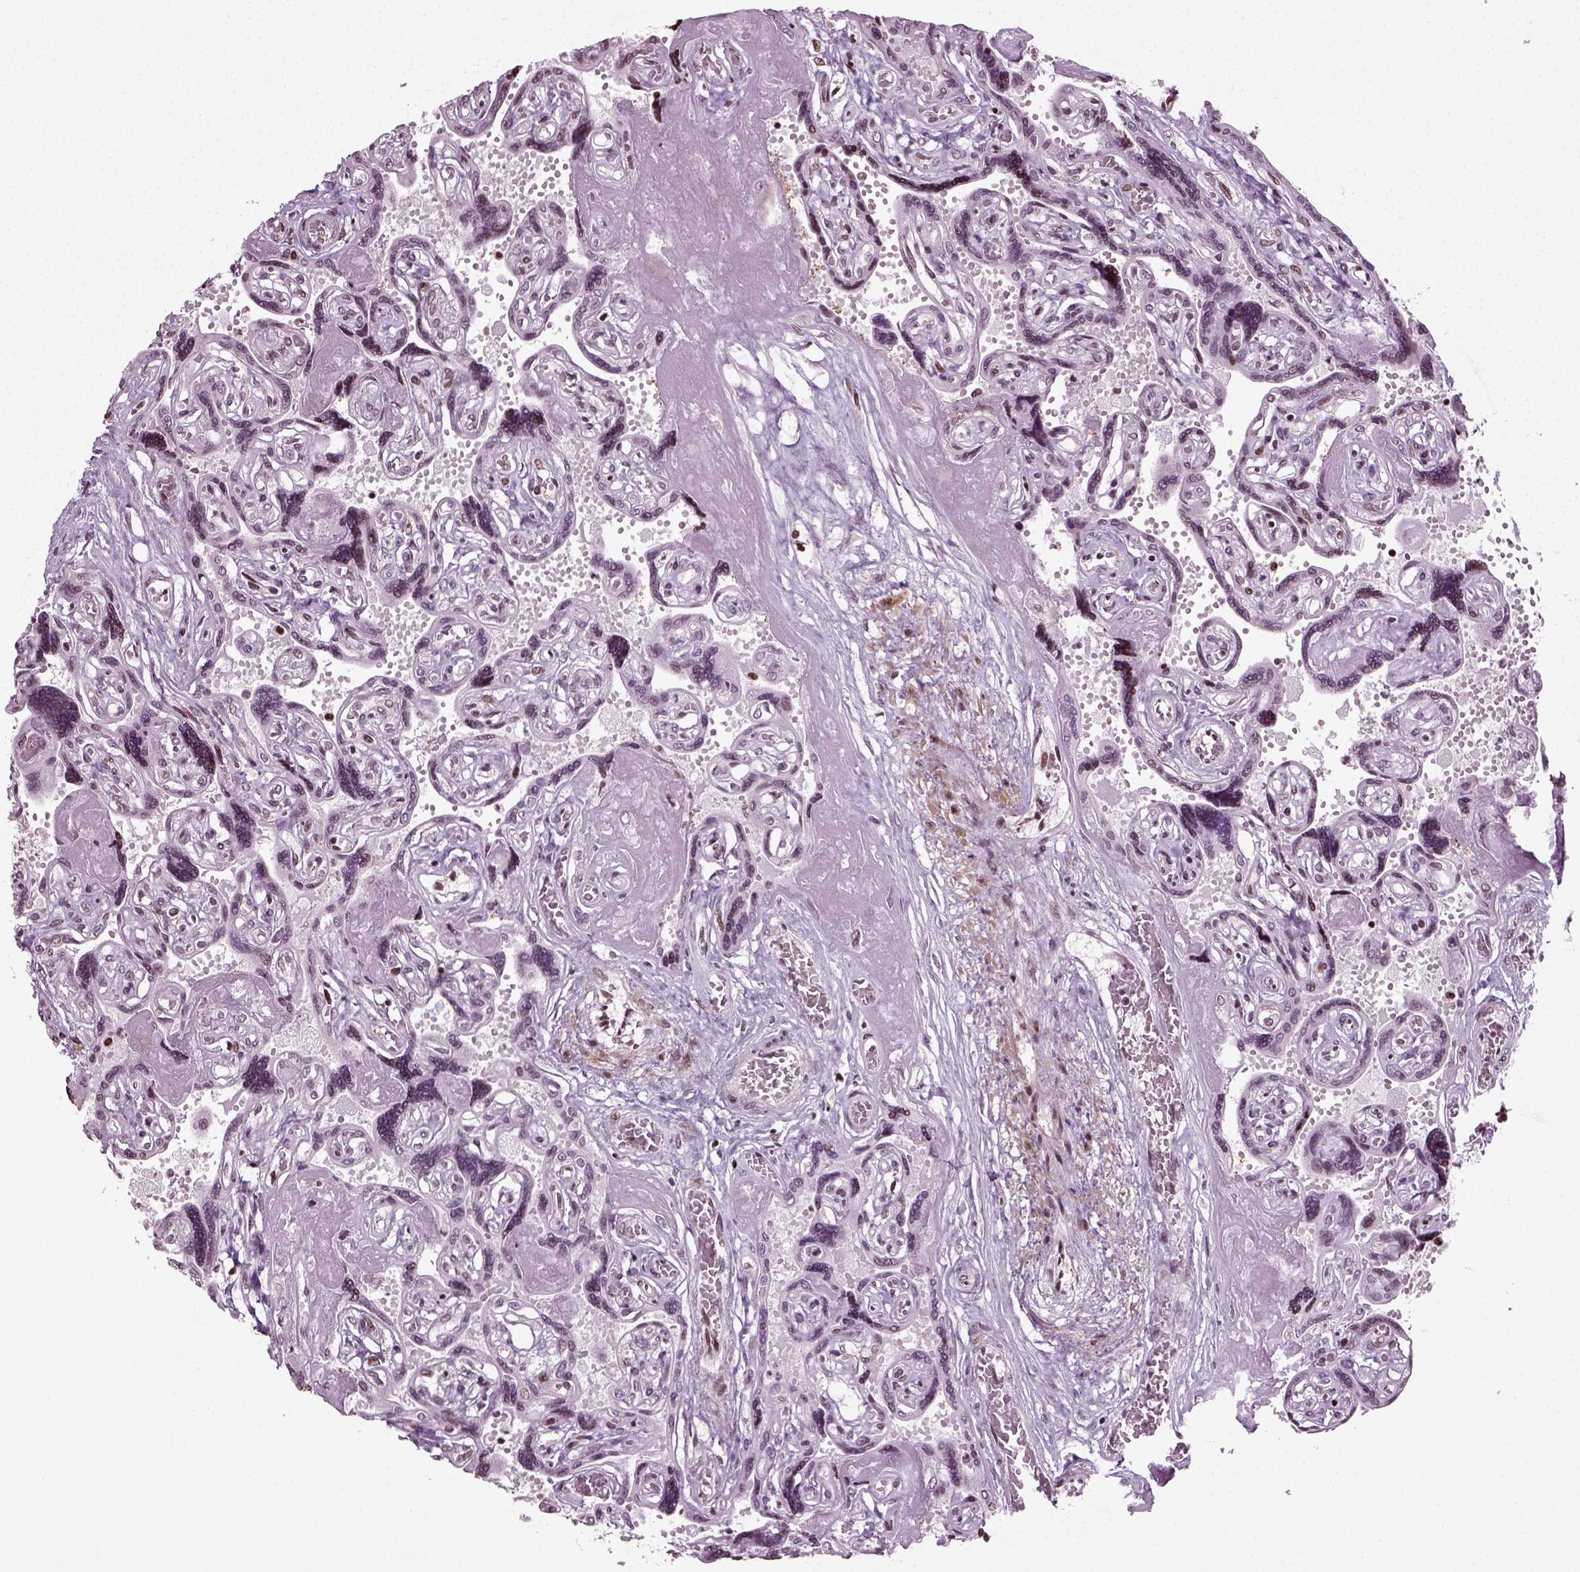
{"staining": {"intensity": "negative", "quantity": "none", "location": "none"}, "tissue": "placenta", "cell_type": "Decidual cells", "image_type": "normal", "snomed": [{"axis": "morphology", "description": "Normal tissue, NOS"}, {"axis": "topography", "description": "Placenta"}], "caption": "DAB immunohistochemical staining of unremarkable placenta shows no significant staining in decidual cells. (Stains: DAB IHC with hematoxylin counter stain, Microscopy: brightfield microscopy at high magnification).", "gene": "HEYL", "patient": {"sex": "female", "age": 32}}